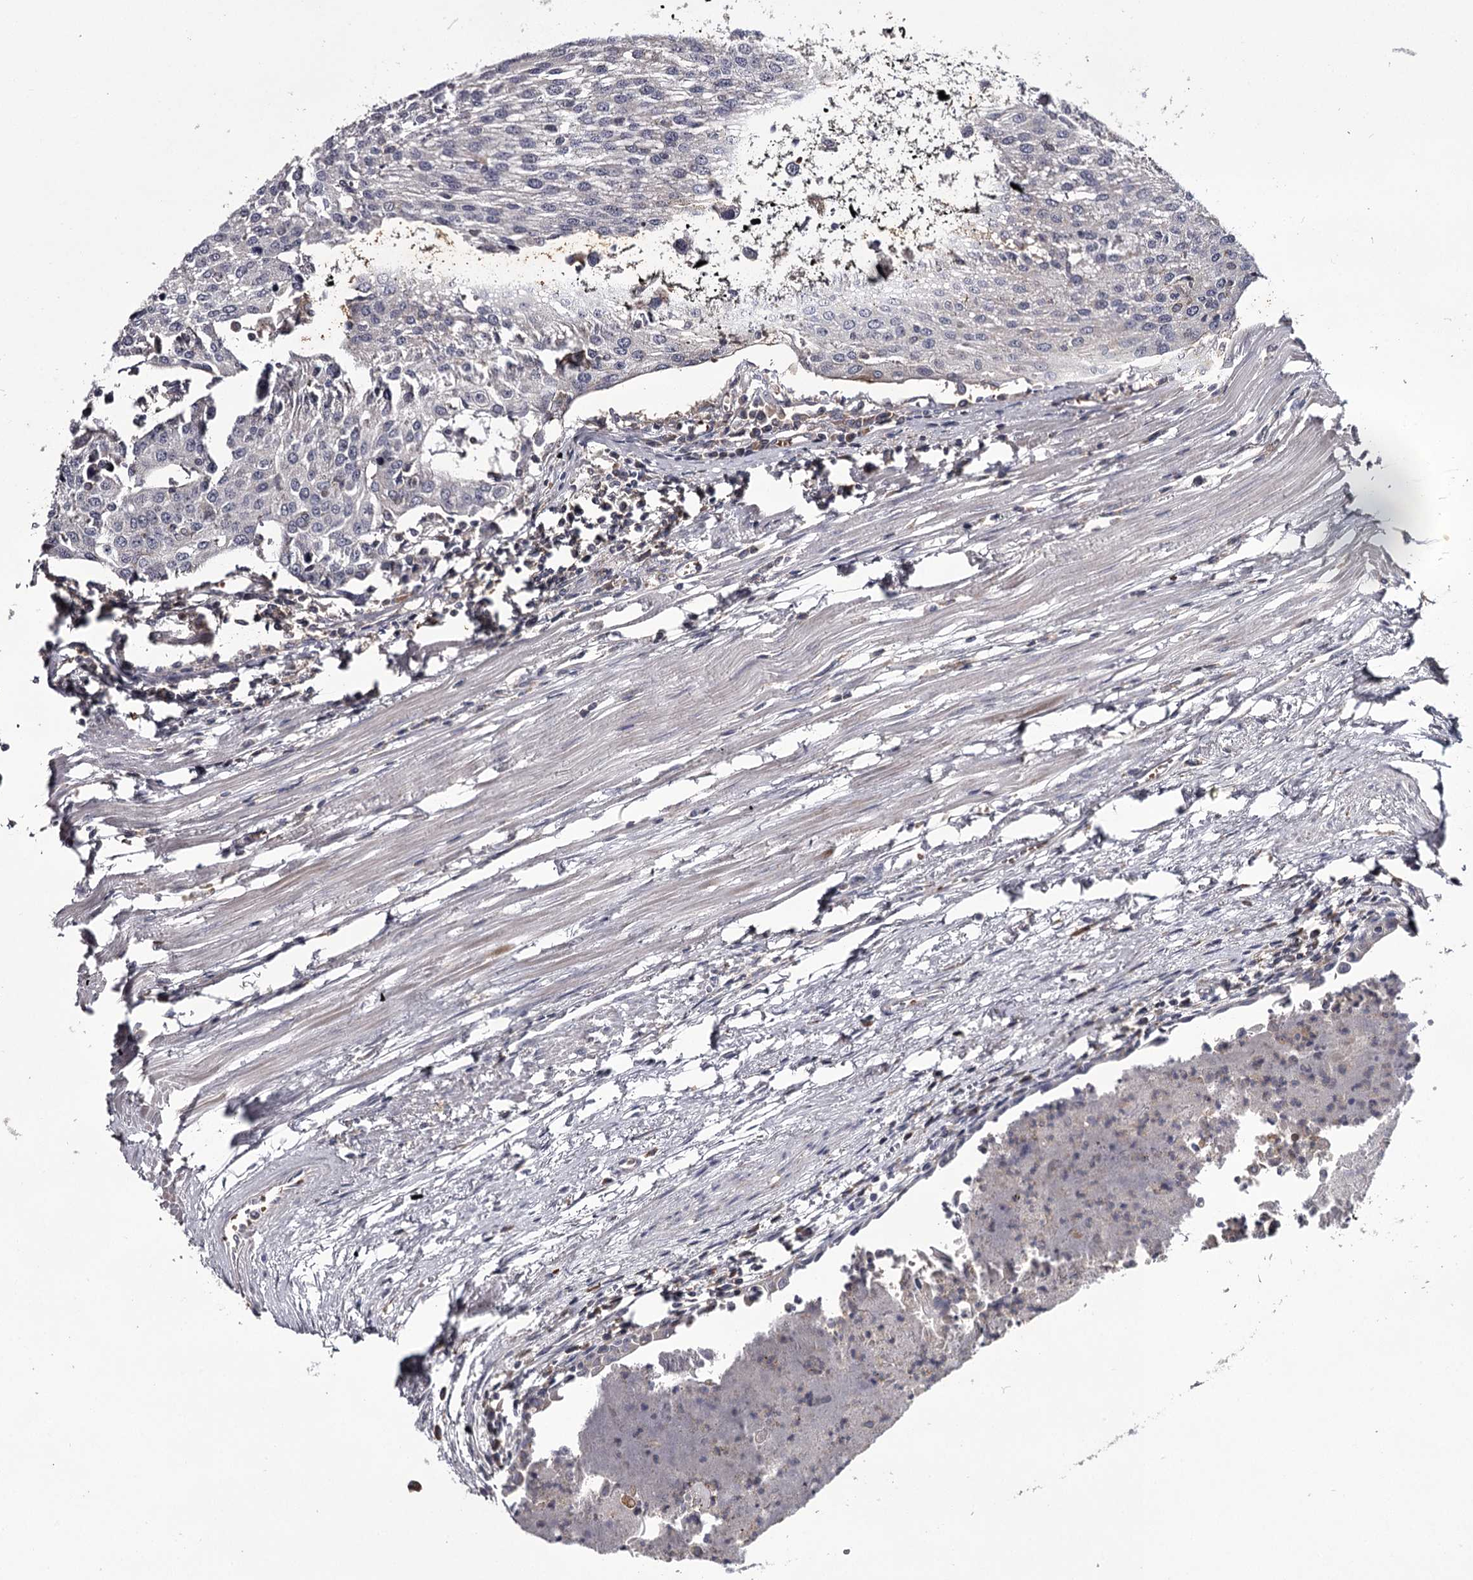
{"staining": {"intensity": "negative", "quantity": "none", "location": "none"}, "tissue": "urothelial cancer", "cell_type": "Tumor cells", "image_type": "cancer", "snomed": [{"axis": "morphology", "description": "Urothelial carcinoma, High grade"}, {"axis": "topography", "description": "Urinary bladder"}], "caption": "High power microscopy histopathology image of an immunohistochemistry (IHC) image of urothelial cancer, revealing no significant positivity in tumor cells.", "gene": "RASSF6", "patient": {"sex": "female", "age": 85}}